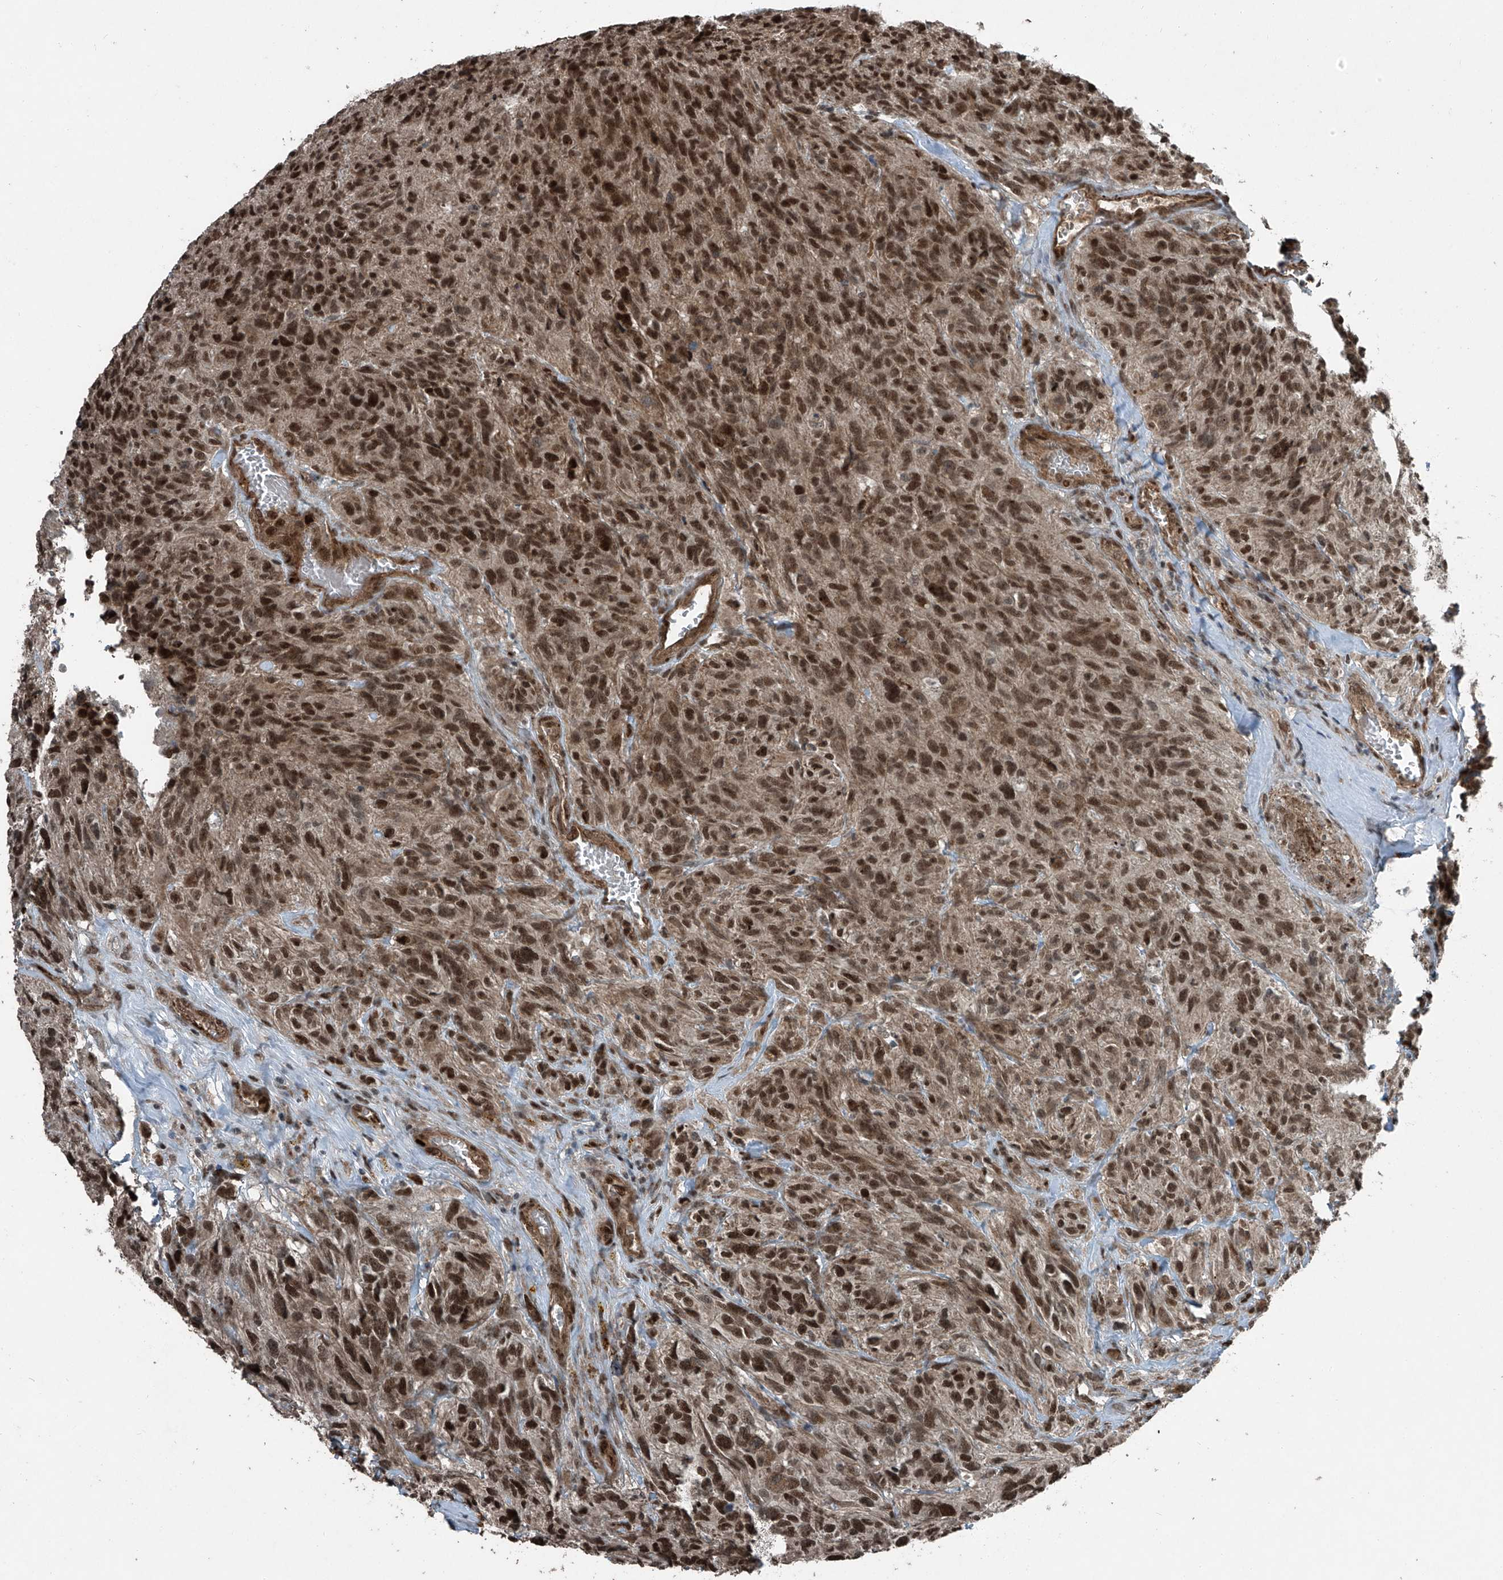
{"staining": {"intensity": "moderate", "quantity": ">75%", "location": "nuclear"}, "tissue": "glioma", "cell_type": "Tumor cells", "image_type": "cancer", "snomed": [{"axis": "morphology", "description": "Glioma, malignant, High grade"}, {"axis": "topography", "description": "Brain"}], "caption": "Brown immunohistochemical staining in glioma shows moderate nuclear expression in about >75% of tumor cells. The staining was performed using DAB (3,3'-diaminobenzidine), with brown indicating positive protein expression. Nuclei are stained blue with hematoxylin.", "gene": "ZNF570", "patient": {"sex": "male", "age": 69}}